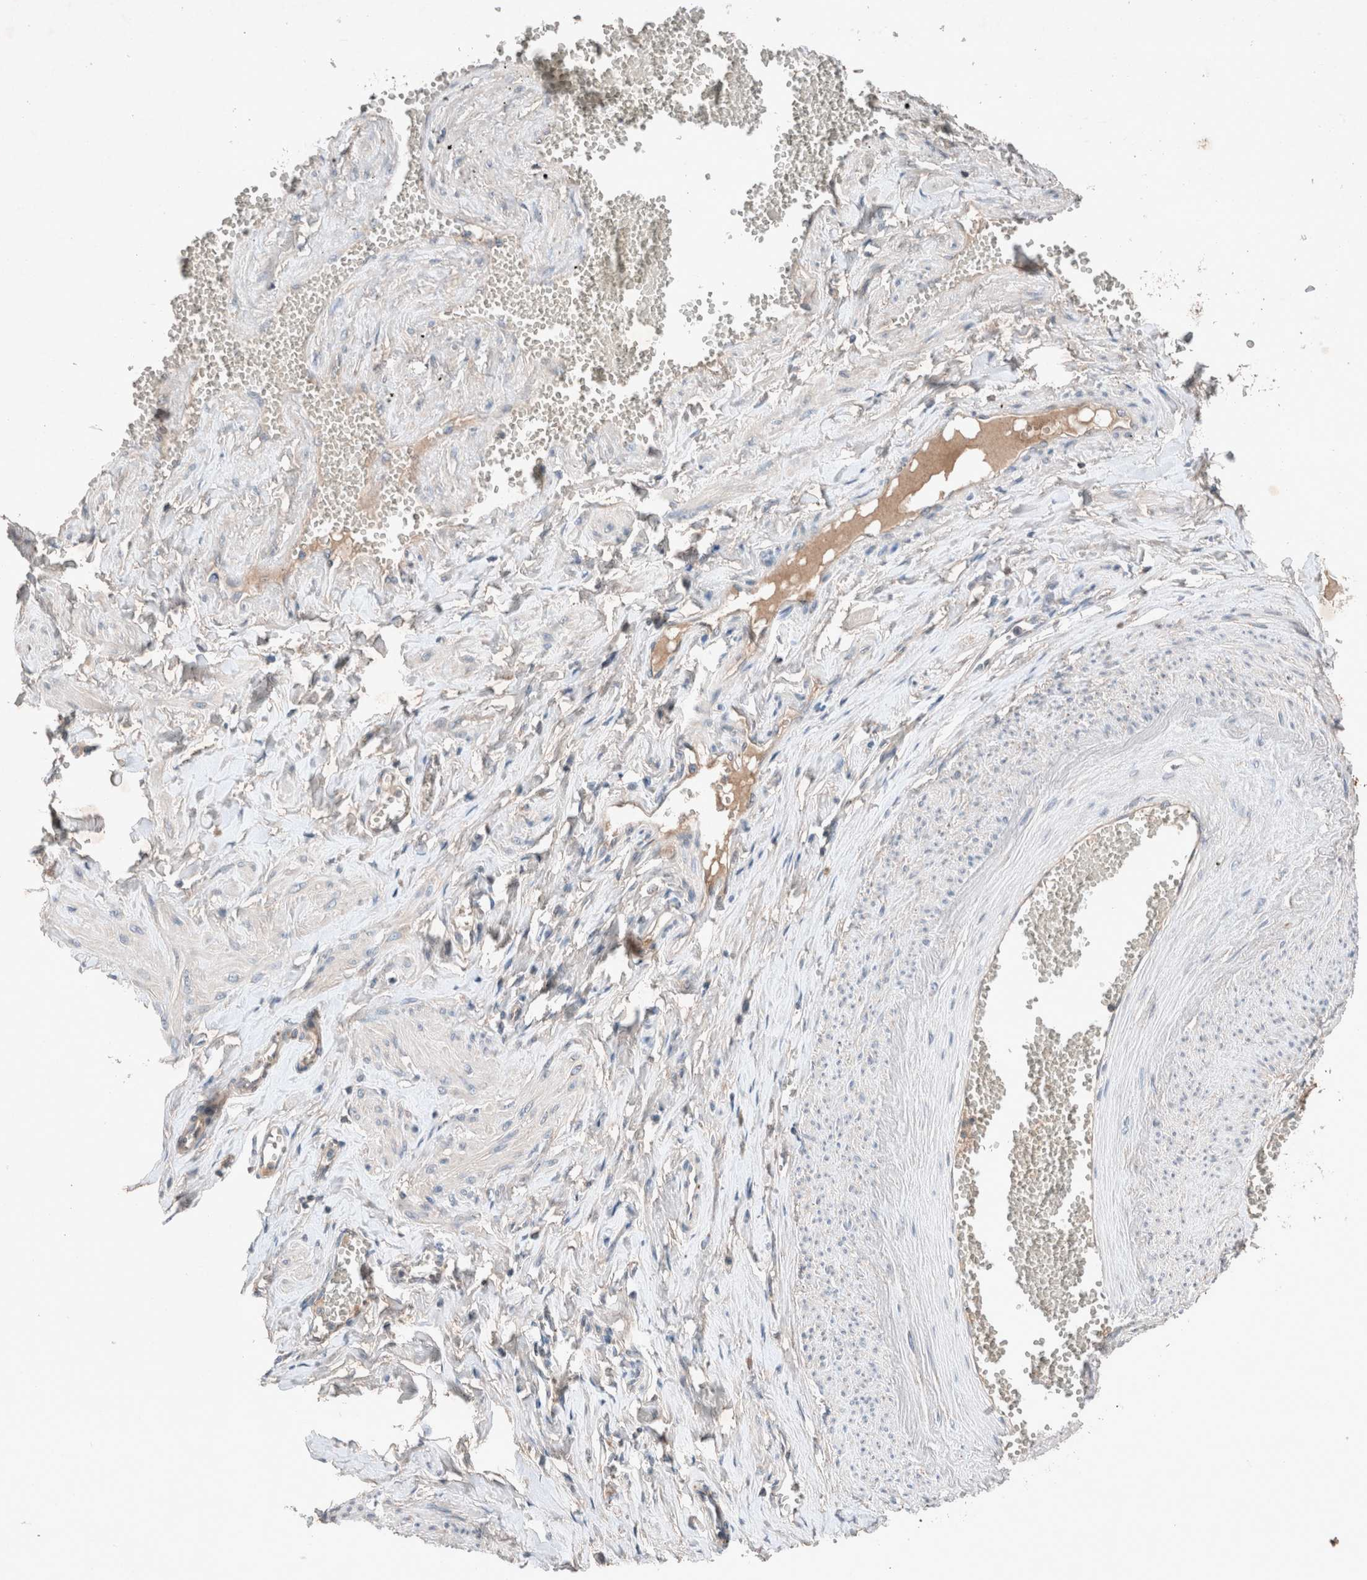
{"staining": {"intensity": "moderate", "quantity": "25%-75%", "location": "cytoplasmic/membranous"}, "tissue": "adipose tissue", "cell_type": "Adipocytes", "image_type": "normal", "snomed": [{"axis": "morphology", "description": "Normal tissue, NOS"}, {"axis": "topography", "description": "Vascular tissue"}, {"axis": "topography", "description": "Fallopian tube"}, {"axis": "topography", "description": "Ovary"}], "caption": "Protein analysis of benign adipose tissue shows moderate cytoplasmic/membranous expression in about 25%-75% of adipocytes.", "gene": "UGCG", "patient": {"sex": "female", "age": 67}}